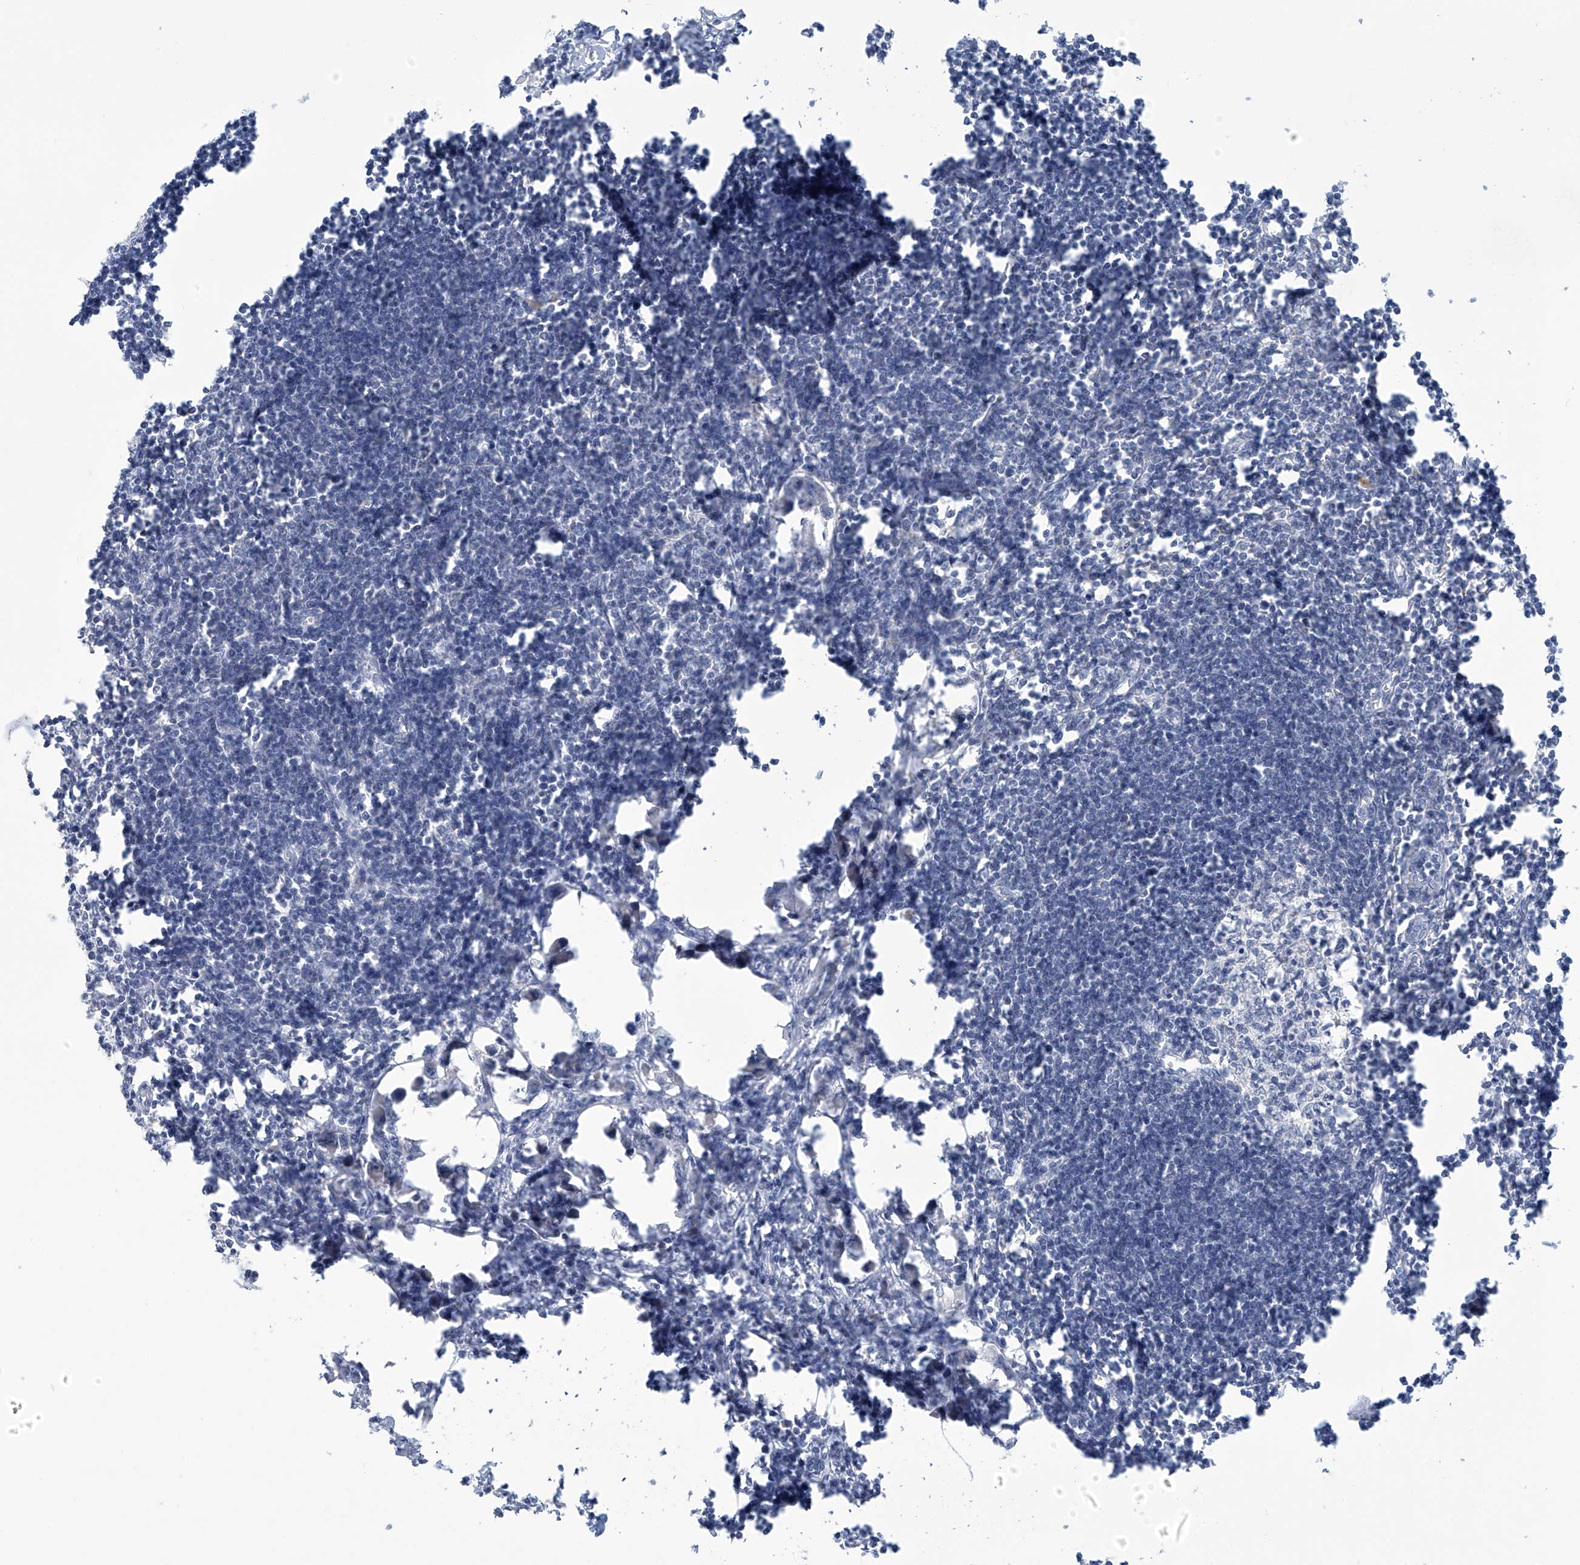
{"staining": {"intensity": "negative", "quantity": "none", "location": "none"}, "tissue": "lymph node", "cell_type": "Germinal center cells", "image_type": "normal", "snomed": [{"axis": "morphology", "description": "Normal tissue, NOS"}, {"axis": "morphology", "description": "Malignant melanoma, Metastatic site"}, {"axis": "topography", "description": "Lymph node"}], "caption": "Histopathology image shows no significant protein staining in germinal center cells of unremarkable lymph node.", "gene": "IBA57", "patient": {"sex": "male", "age": 41}}